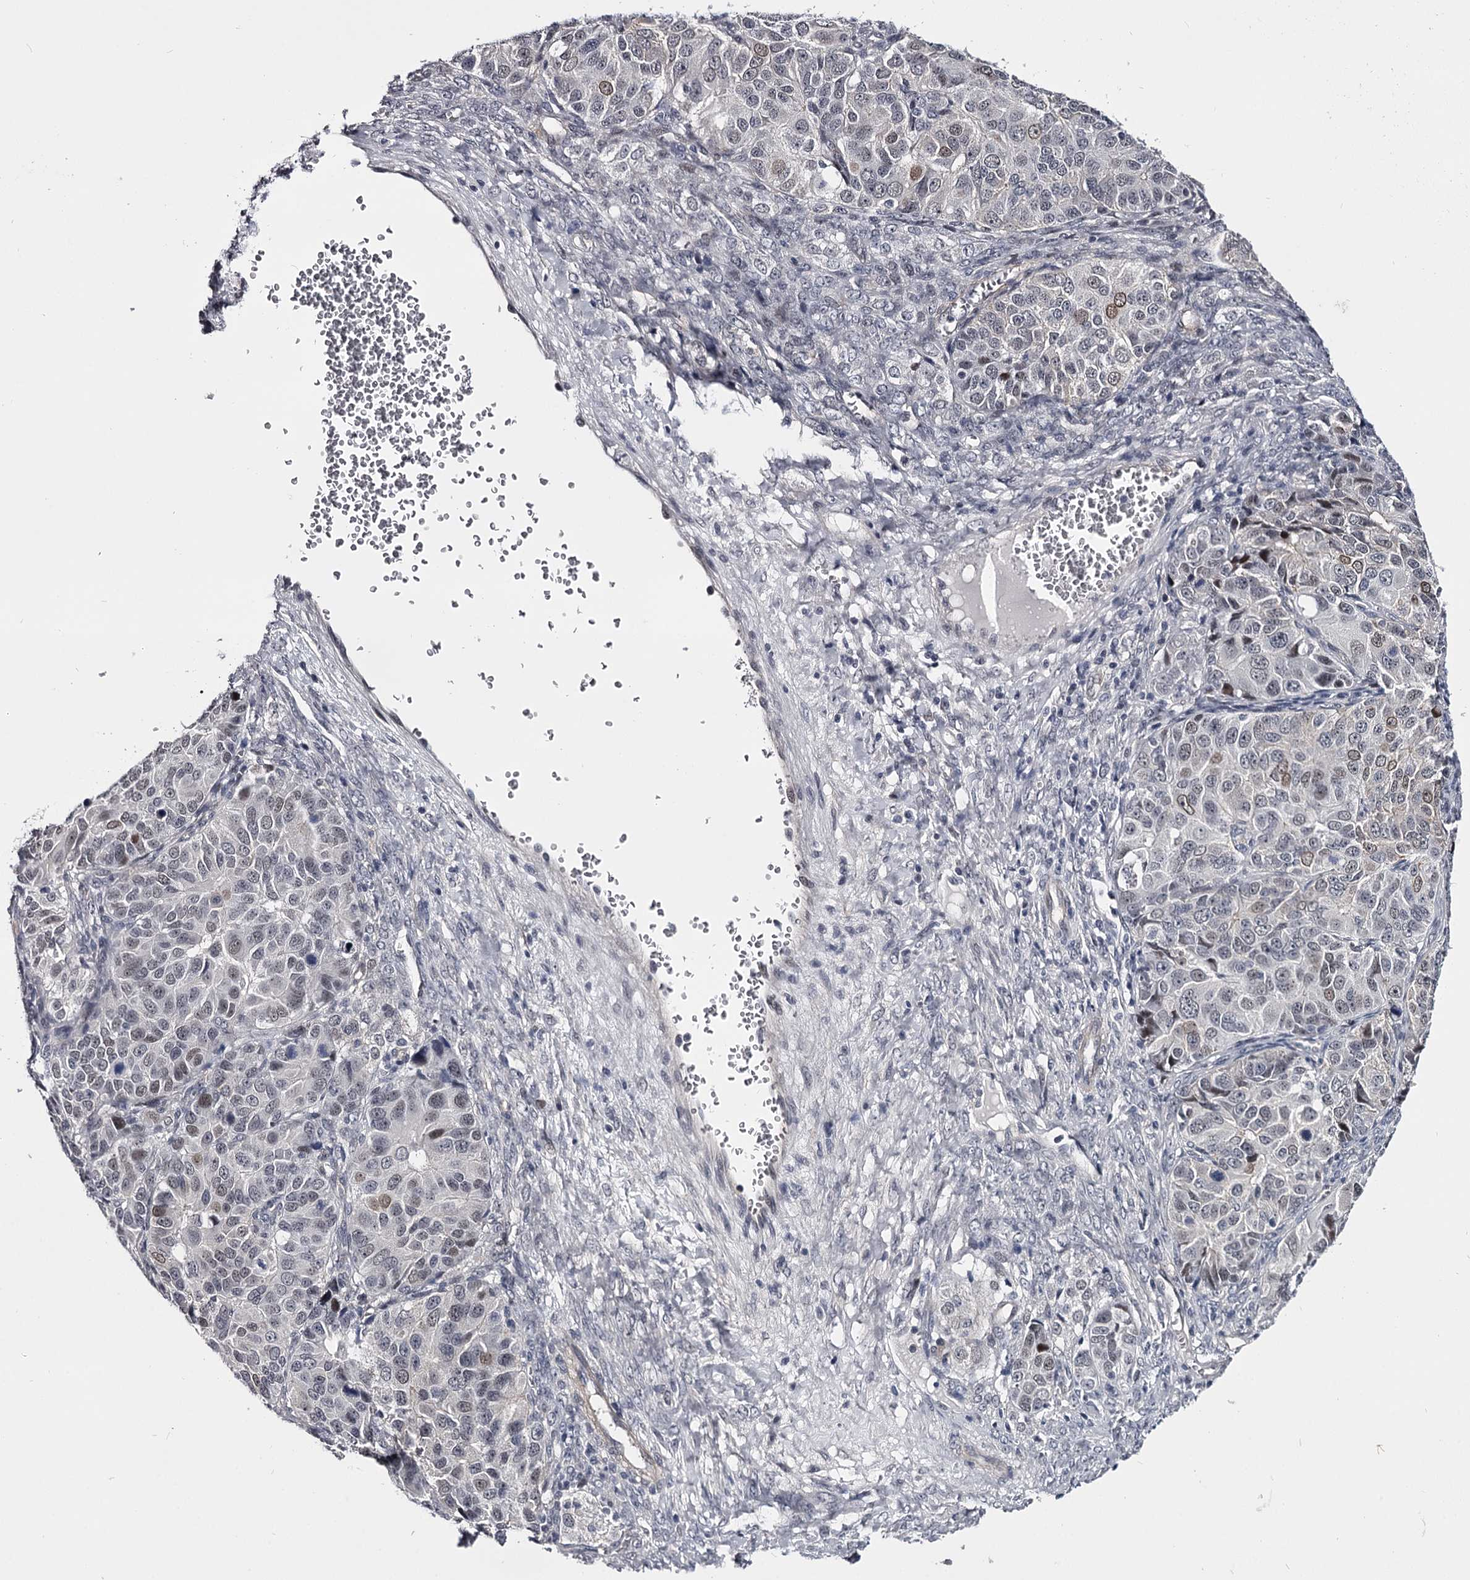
{"staining": {"intensity": "weak", "quantity": "<25%", "location": "cytoplasmic/membranous,nuclear"}, "tissue": "ovarian cancer", "cell_type": "Tumor cells", "image_type": "cancer", "snomed": [{"axis": "morphology", "description": "Carcinoma, endometroid"}, {"axis": "topography", "description": "Ovary"}], "caption": "Tumor cells are negative for brown protein staining in ovarian cancer.", "gene": "OVOL2", "patient": {"sex": "female", "age": 51}}